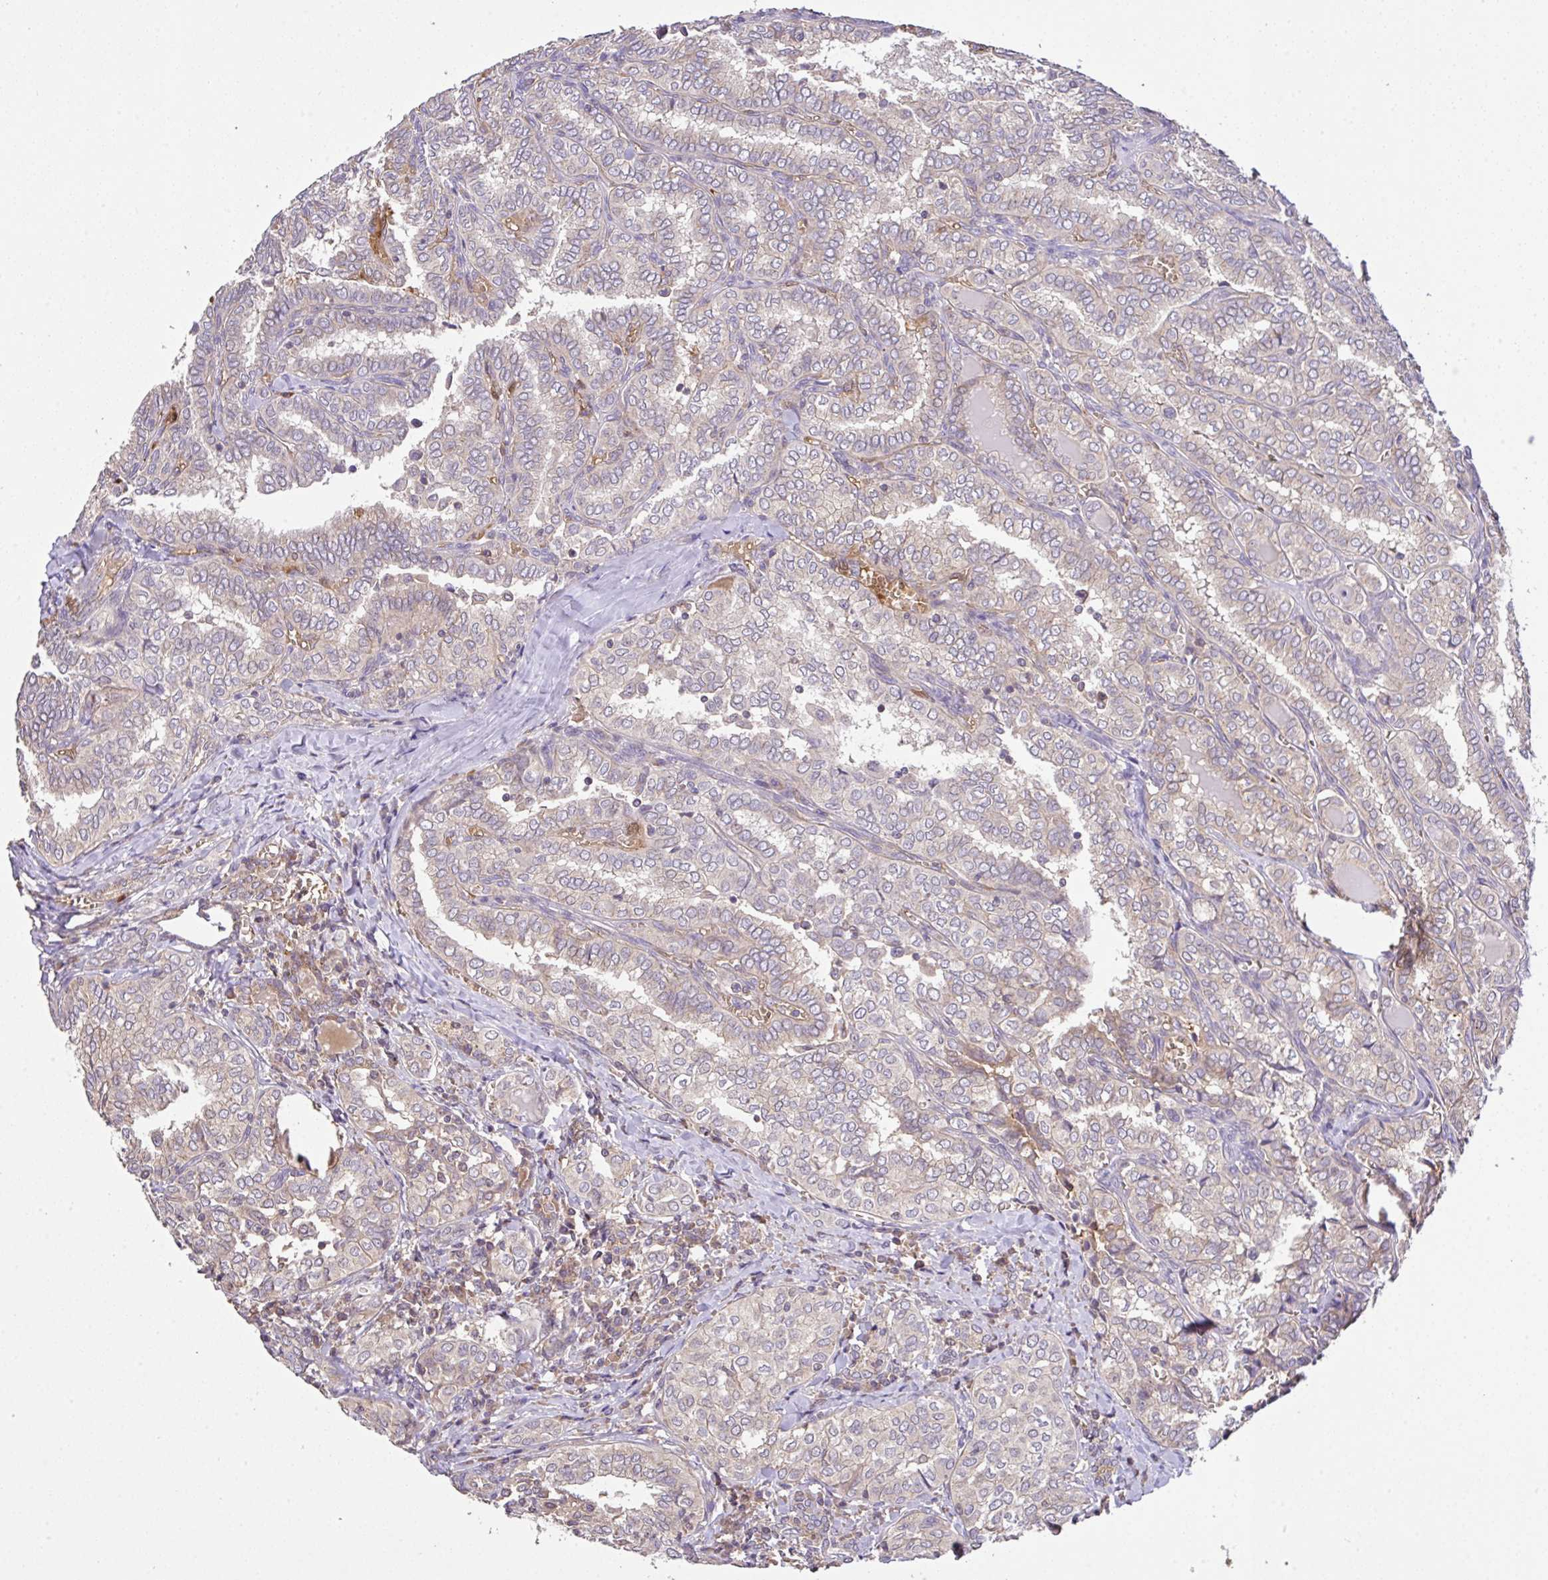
{"staining": {"intensity": "negative", "quantity": "none", "location": "none"}, "tissue": "thyroid cancer", "cell_type": "Tumor cells", "image_type": "cancer", "snomed": [{"axis": "morphology", "description": "Papillary adenocarcinoma, NOS"}, {"axis": "topography", "description": "Thyroid gland"}], "caption": "High magnification brightfield microscopy of papillary adenocarcinoma (thyroid) stained with DAB (3,3'-diaminobenzidine) (brown) and counterstained with hematoxylin (blue): tumor cells show no significant staining.", "gene": "C1QTNF9B", "patient": {"sex": "female", "age": 30}}